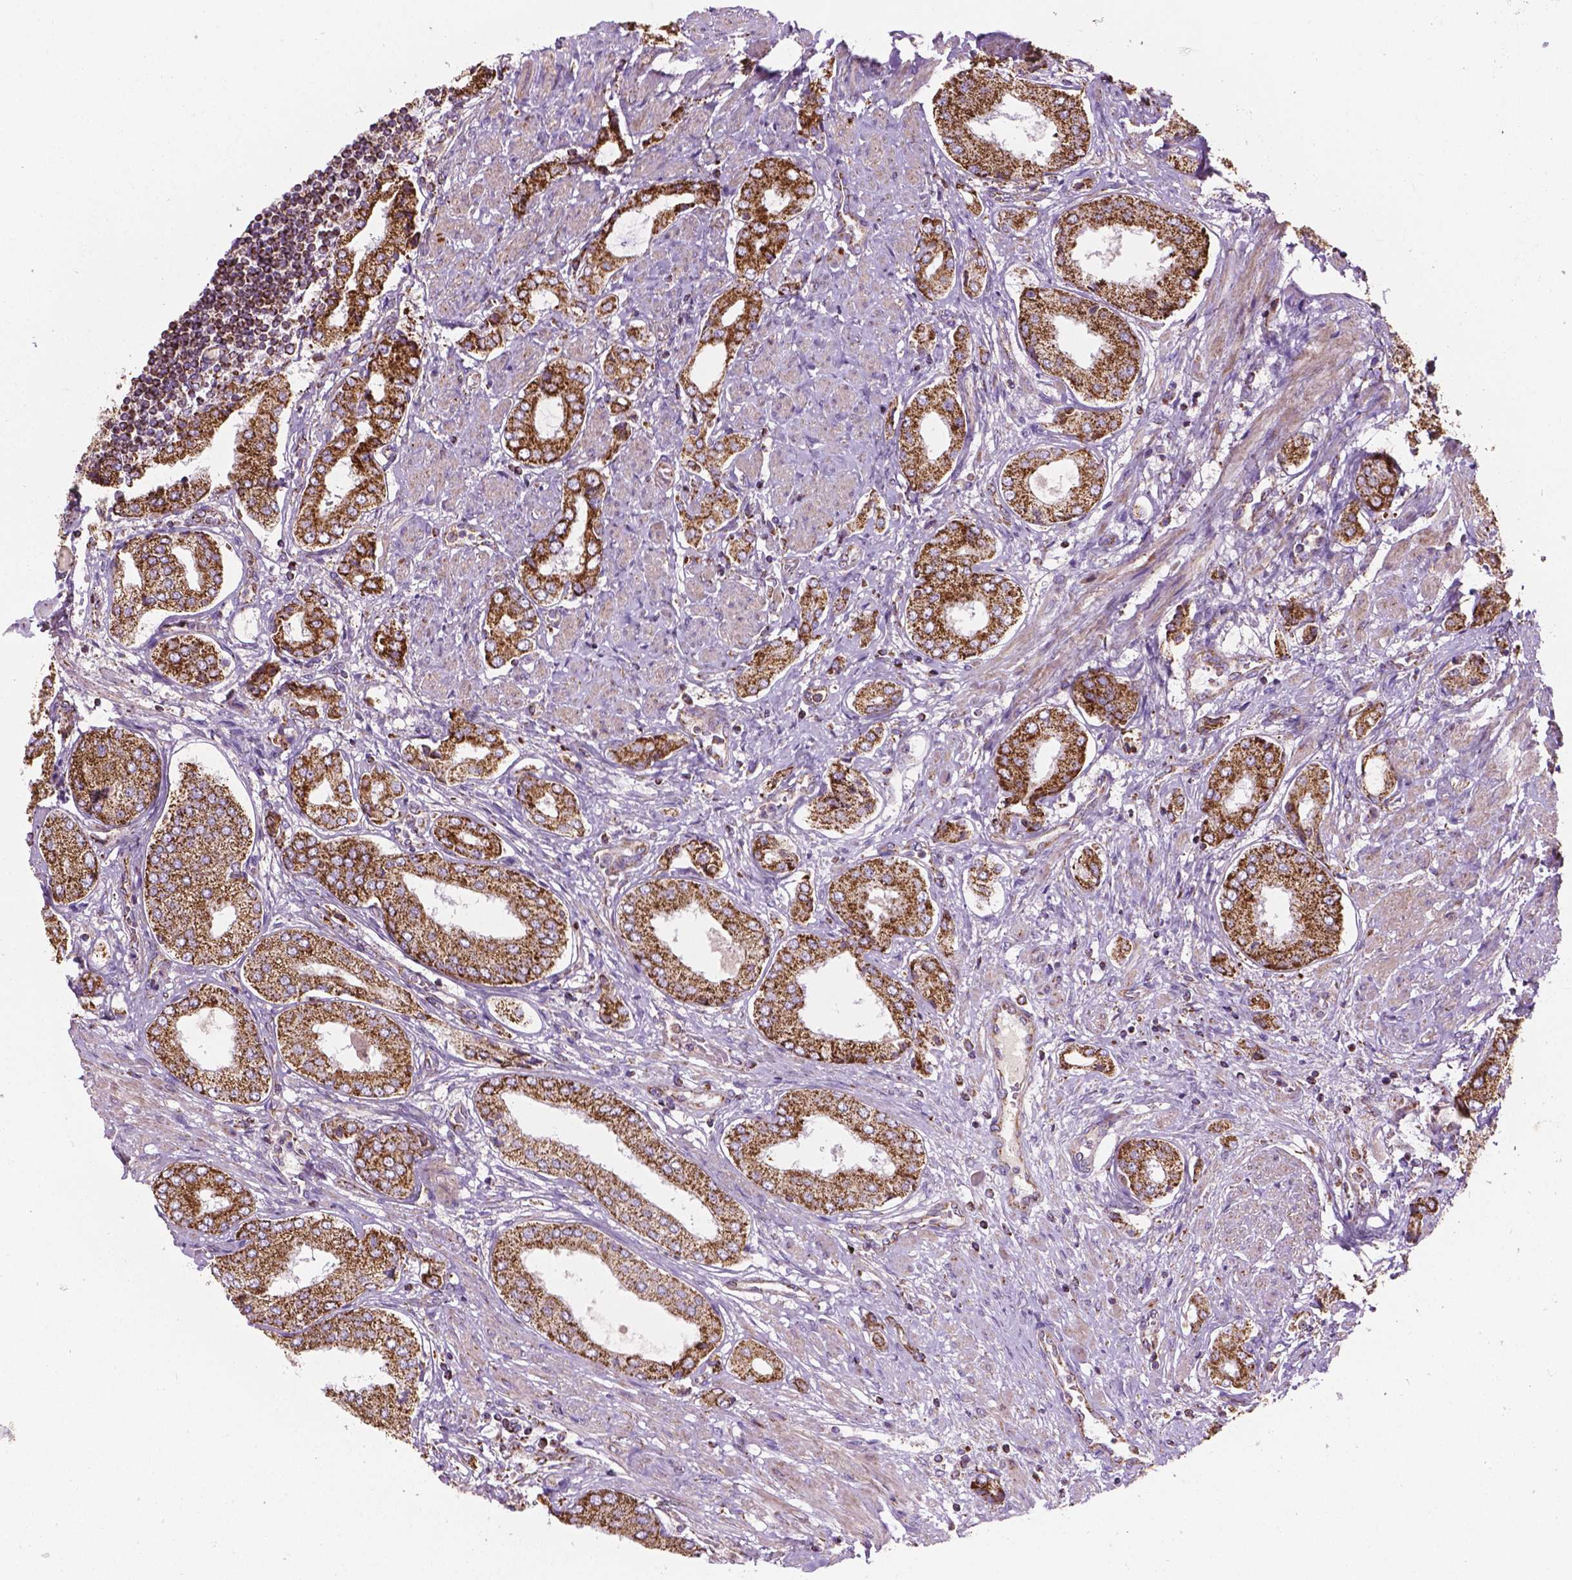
{"staining": {"intensity": "strong", "quantity": ">75%", "location": "cytoplasmic/membranous"}, "tissue": "prostate cancer", "cell_type": "Tumor cells", "image_type": "cancer", "snomed": [{"axis": "morphology", "description": "Adenocarcinoma, NOS"}, {"axis": "topography", "description": "Prostate"}], "caption": "Approximately >75% of tumor cells in prostate adenocarcinoma display strong cytoplasmic/membranous protein staining as visualized by brown immunohistochemical staining.", "gene": "PIBF1", "patient": {"sex": "male", "age": 63}}